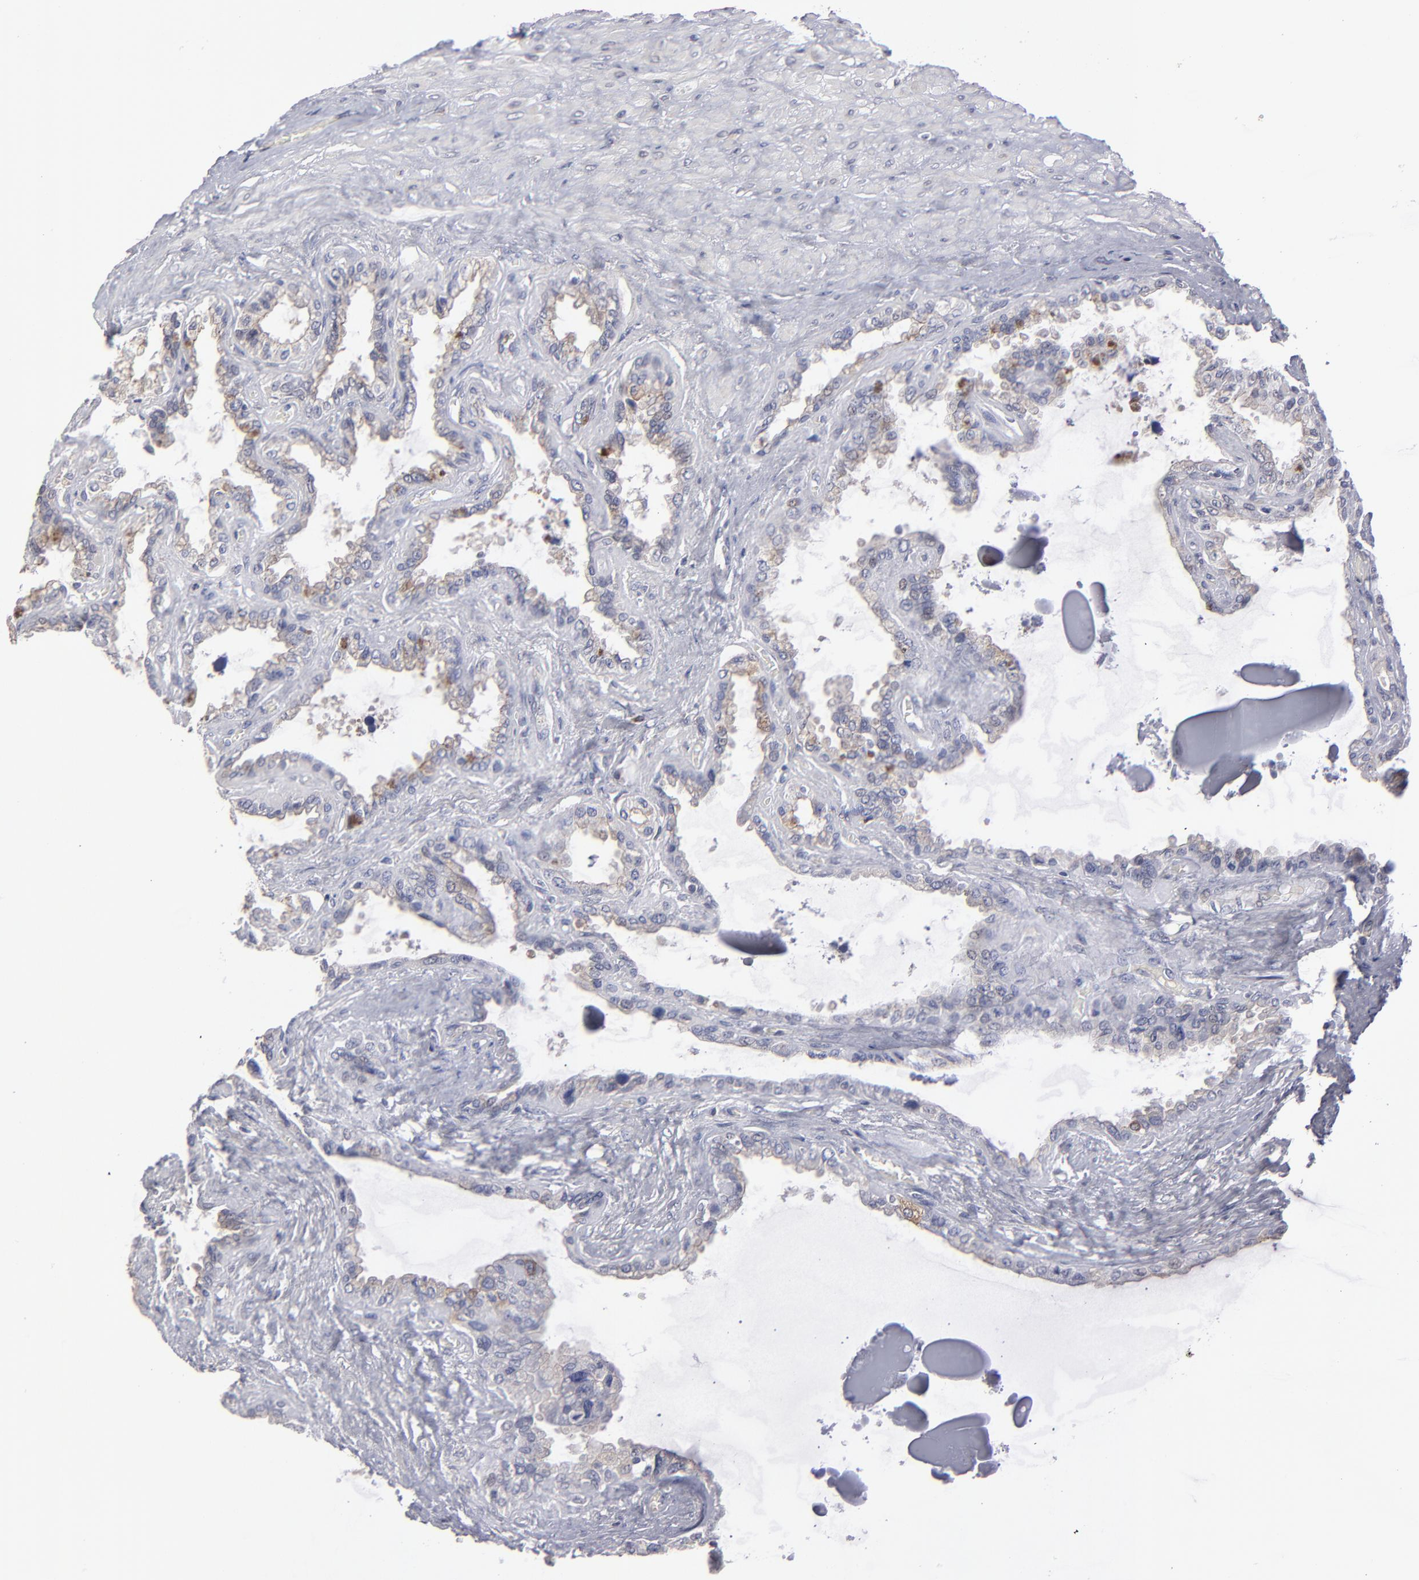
{"staining": {"intensity": "moderate", "quantity": "<25%", "location": "cytoplasmic/membranous"}, "tissue": "seminal vesicle", "cell_type": "Glandular cells", "image_type": "normal", "snomed": [{"axis": "morphology", "description": "Normal tissue, NOS"}, {"axis": "morphology", "description": "Inflammation, NOS"}, {"axis": "topography", "description": "Urinary bladder"}, {"axis": "topography", "description": "Prostate"}, {"axis": "topography", "description": "Seminal veicle"}], "caption": "This image shows unremarkable seminal vesicle stained with immunohistochemistry (IHC) to label a protein in brown. The cytoplasmic/membranous of glandular cells show moderate positivity for the protein. Nuclei are counter-stained blue.", "gene": "CEP97", "patient": {"sex": "male", "age": 82}}